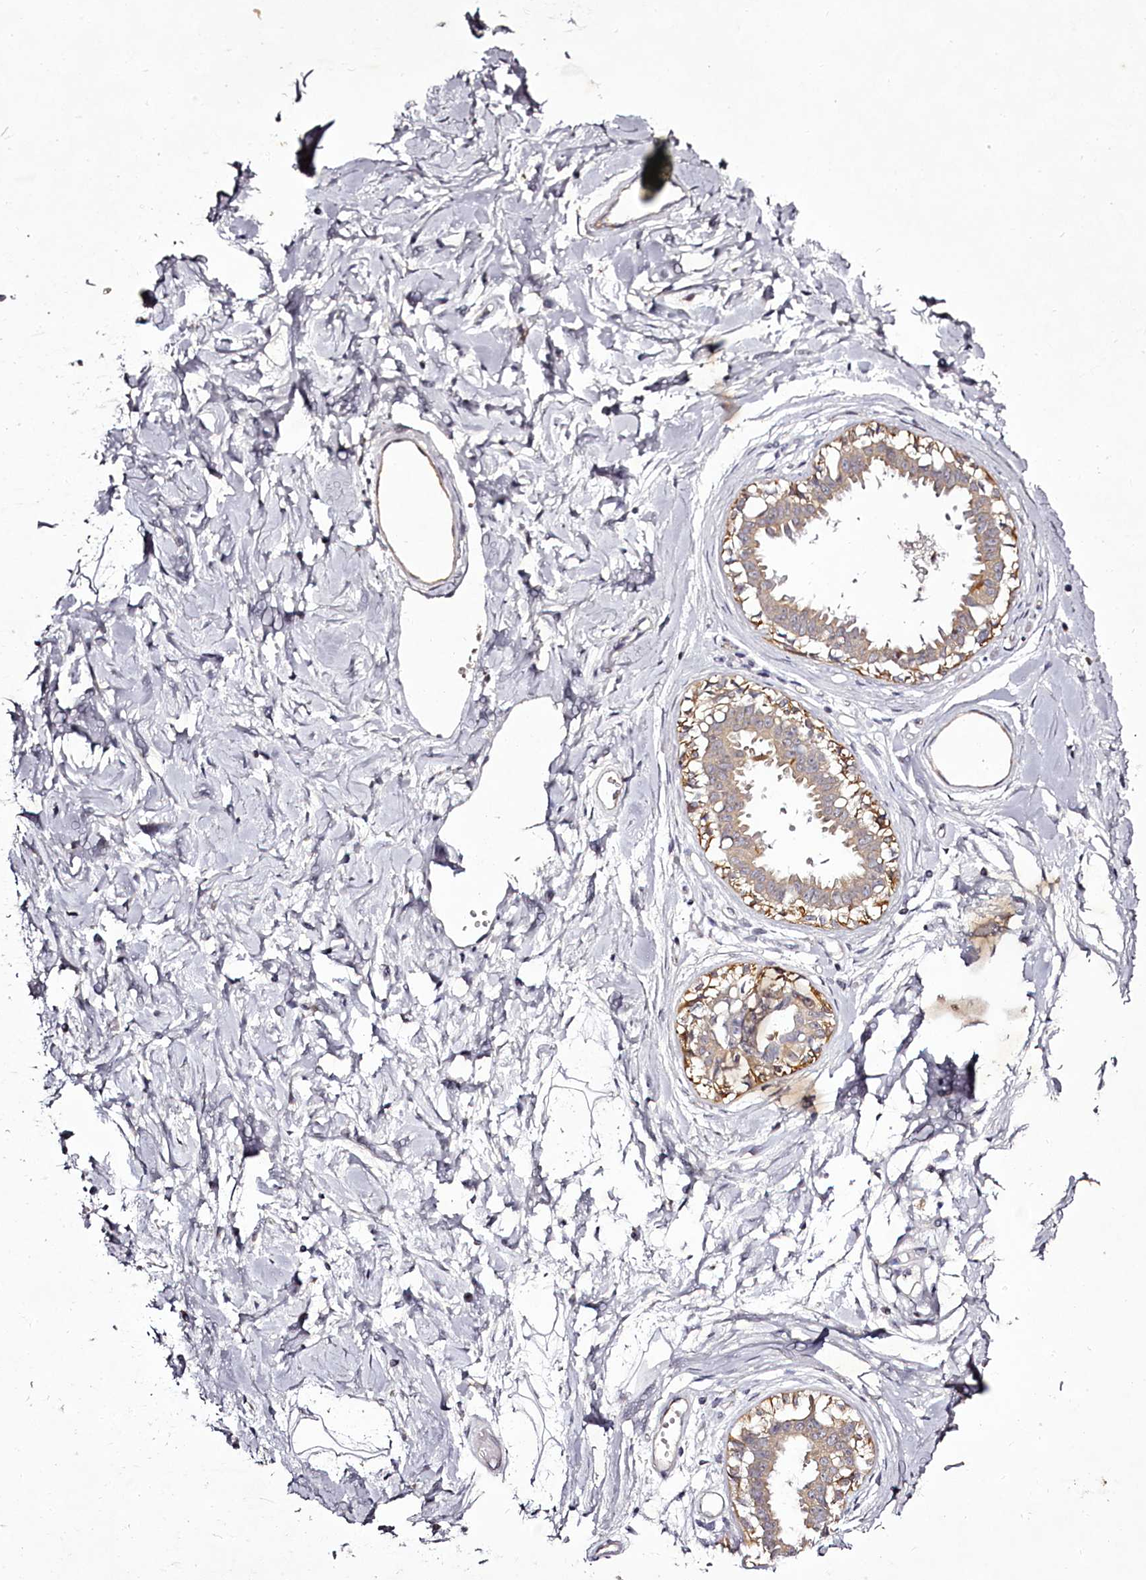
{"staining": {"intensity": "negative", "quantity": "none", "location": "none"}, "tissue": "breast", "cell_type": "Adipocytes", "image_type": "normal", "snomed": [{"axis": "morphology", "description": "Normal tissue, NOS"}, {"axis": "topography", "description": "Breast"}], "caption": "This is a photomicrograph of immunohistochemistry (IHC) staining of unremarkable breast, which shows no positivity in adipocytes.", "gene": "RBMXL2", "patient": {"sex": "female", "age": 45}}